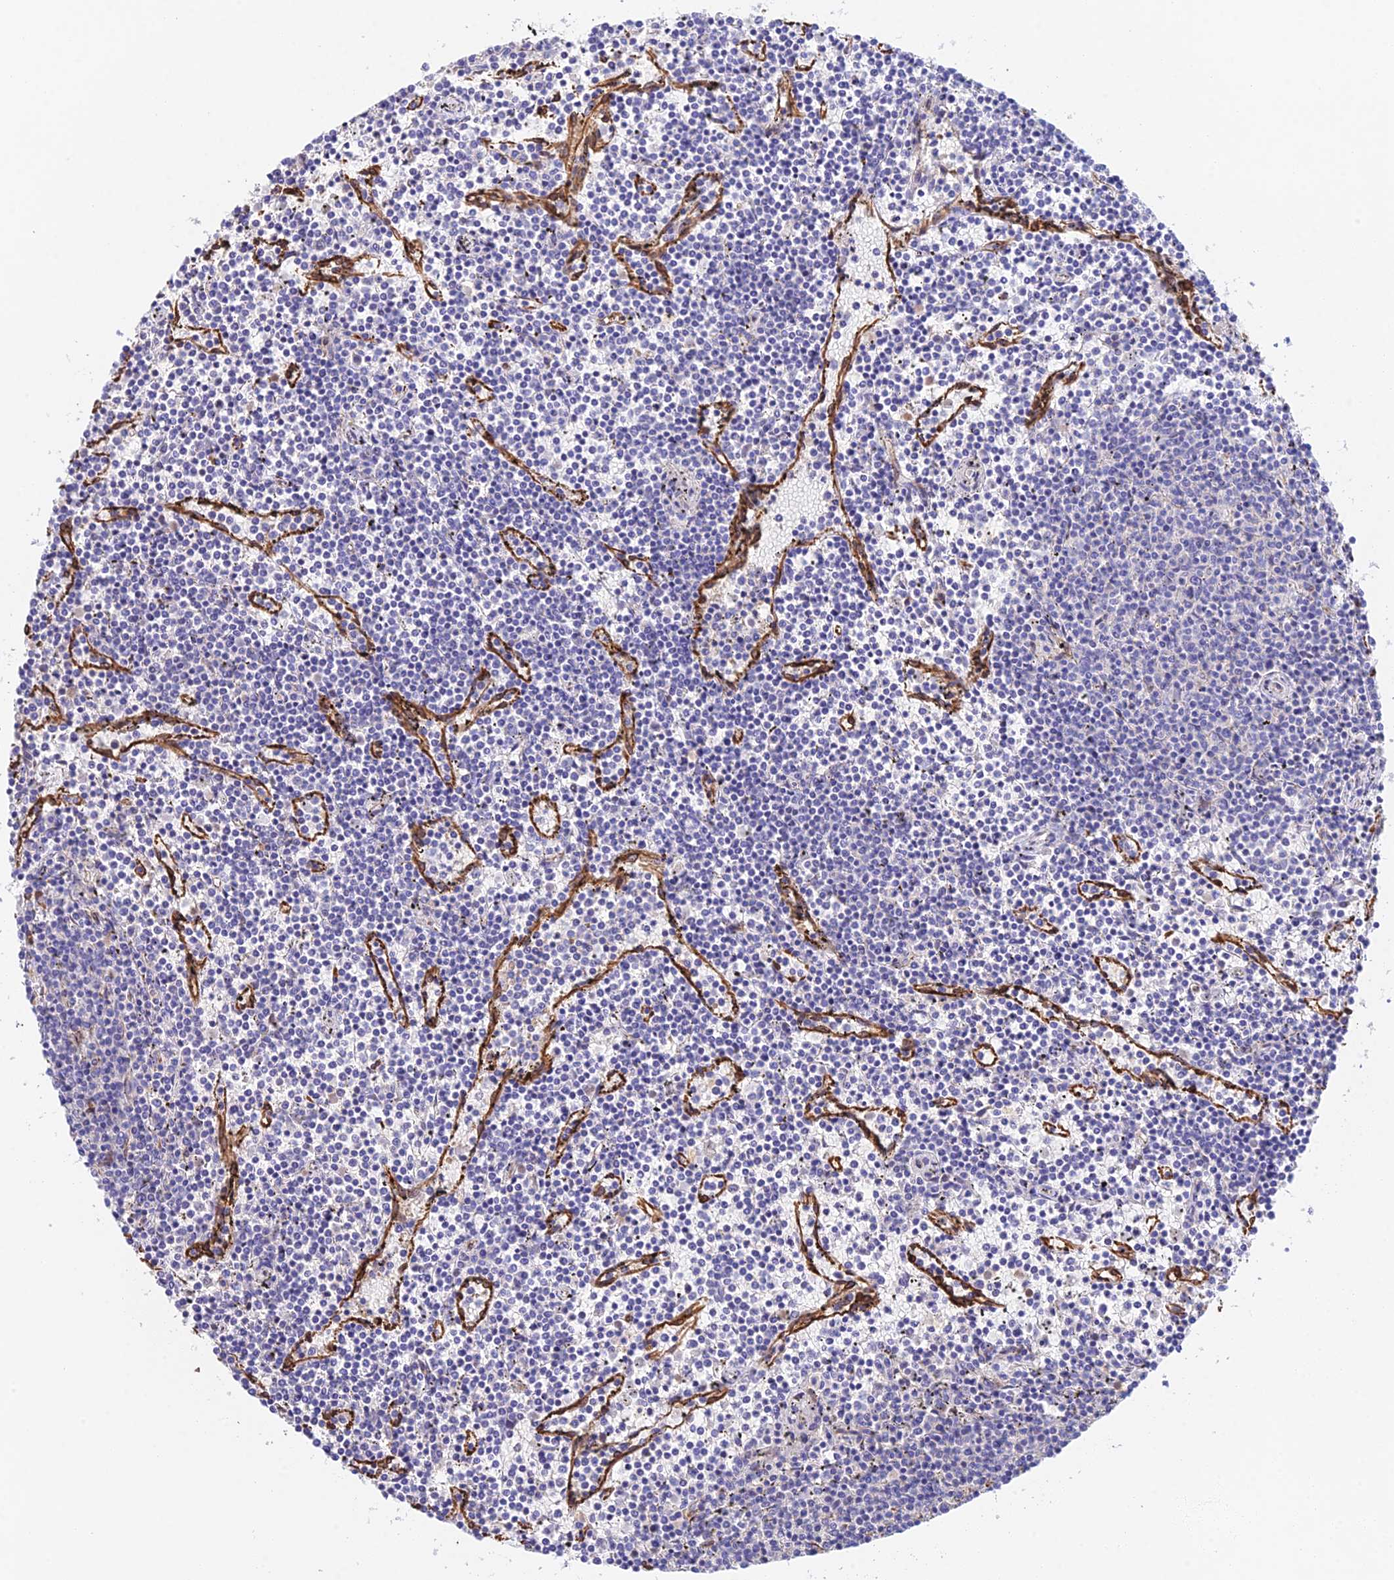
{"staining": {"intensity": "negative", "quantity": "none", "location": "none"}, "tissue": "lymphoma", "cell_type": "Tumor cells", "image_type": "cancer", "snomed": [{"axis": "morphology", "description": "Malignant lymphoma, non-Hodgkin's type, Low grade"}, {"axis": "topography", "description": "Spleen"}], "caption": "The image shows no staining of tumor cells in lymphoma. (DAB immunohistochemistry (IHC) visualized using brightfield microscopy, high magnification).", "gene": "MXRA7", "patient": {"sex": "female", "age": 50}}